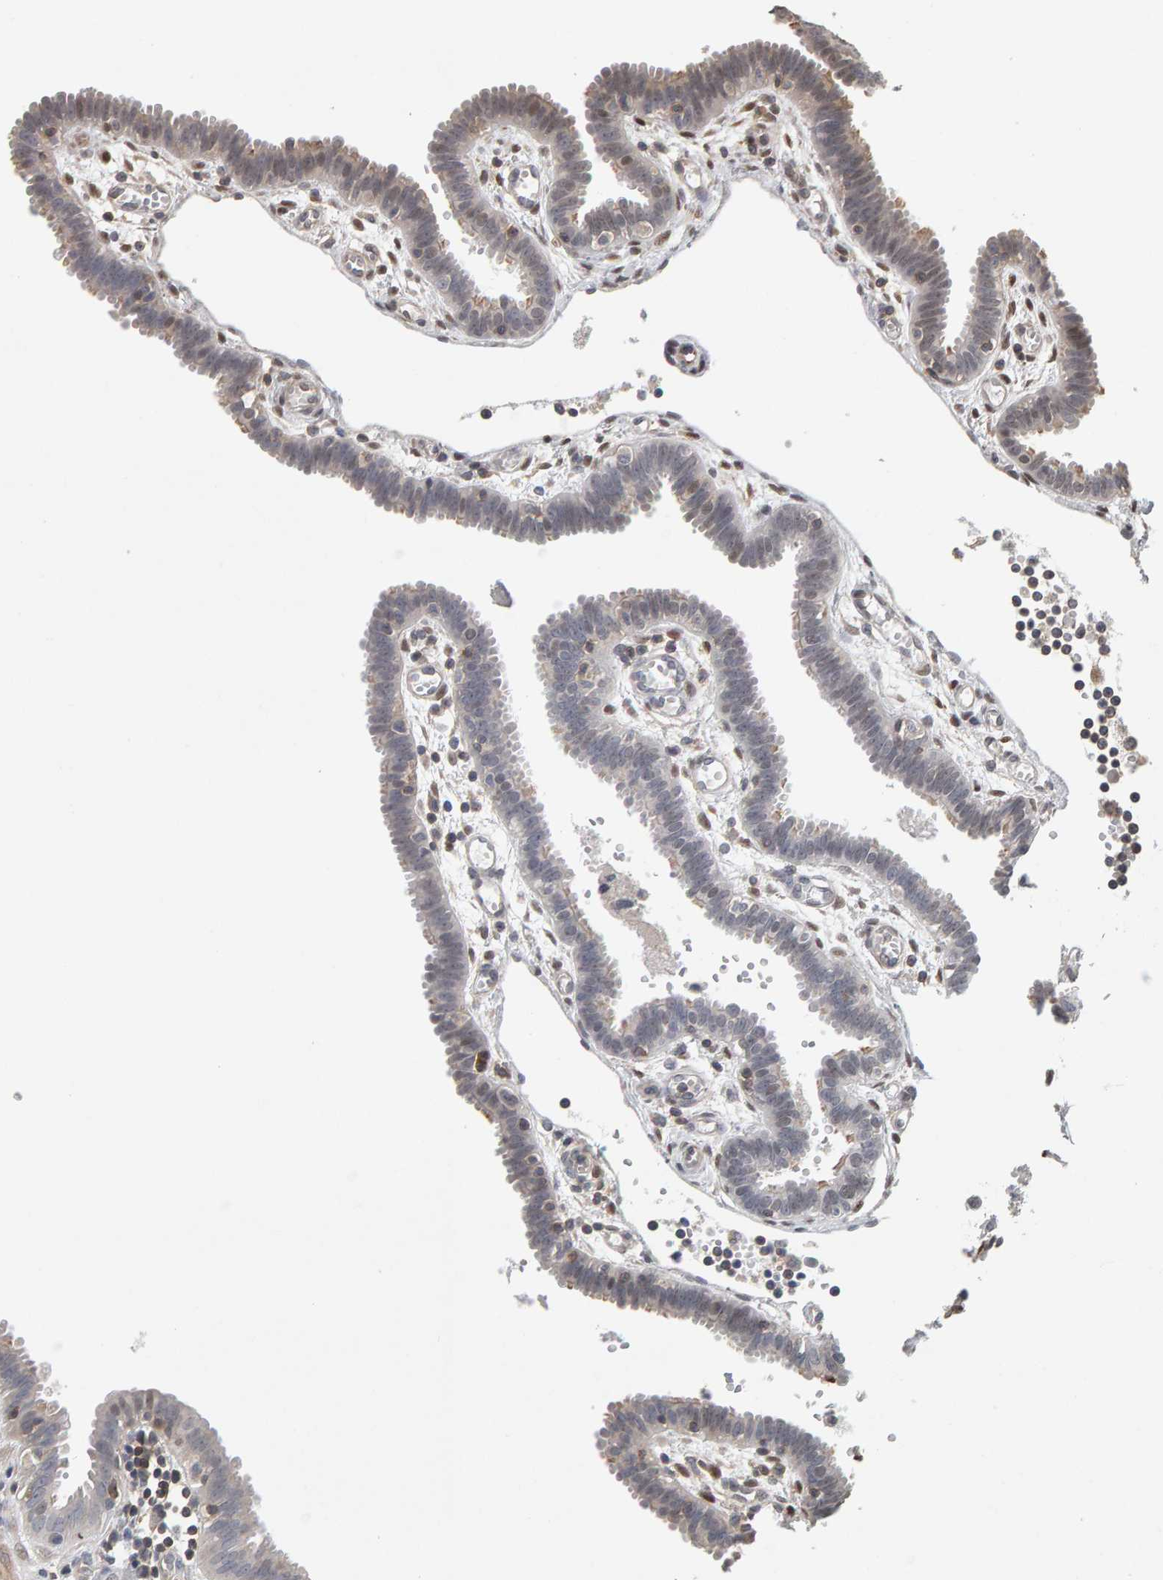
{"staining": {"intensity": "weak", "quantity": "<25%", "location": "cytoplasmic/membranous"}, "tissue": "fallopian tube", "cell_type": "Glandular cells", "image_type": "normal", "snomed": [{"axis": "morphology", "description": "Normal tissue, NOS"}, {"axis": "topography", "description": "Fallopian tube"}, {"axis": "topography", "description": "Placenta"}], "caption": "Protein analysis of normal fallopian tube reveals no significant positivity in glandular cells.", "gene": "TEFM", "patient": {"sex": "female", "age": 32}}